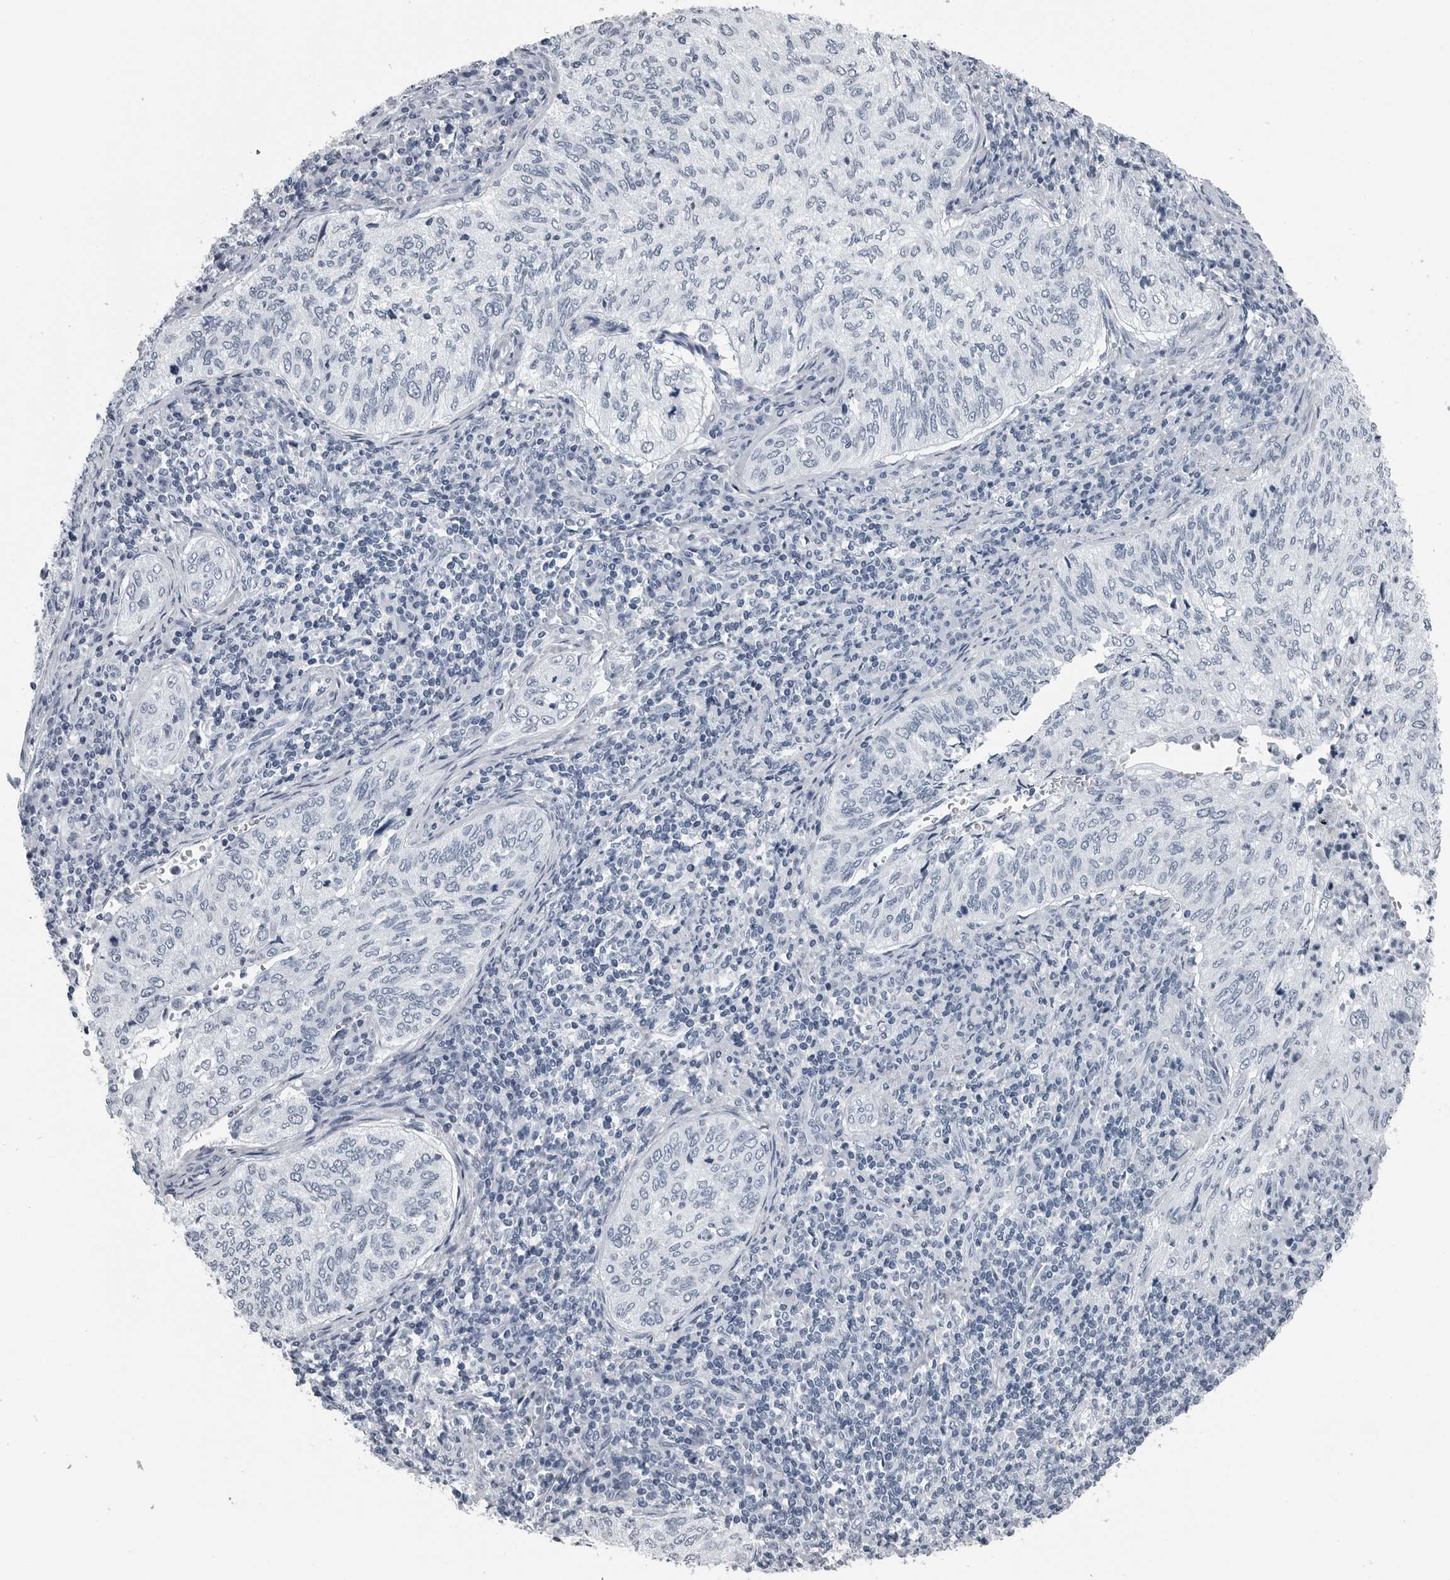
{"staining": {"intensity": "negative", "quantity": "none", "location": "none"}, "tissue": "cervical cancer", "cell_type": "Tumor cells", "image_type": "cancer", "snomed": [{"axis": "morphology", "description": "Squamous cell carcinoma, NOS"}, {"axis": "topography", "description": "Cervix"}], "caption": "IHC photomicrograph of human cervical squamous cell carcinoma stained for a protein (brown), which shows no positivity in tumor cells. The staining is performed using DAB (3,3'-diaminobenzidine) brown chromogen with nuclei counter-stained in using hematoxylin.", "gene": "SPINK1", "patient": {"sex": "female", "age": 30}}